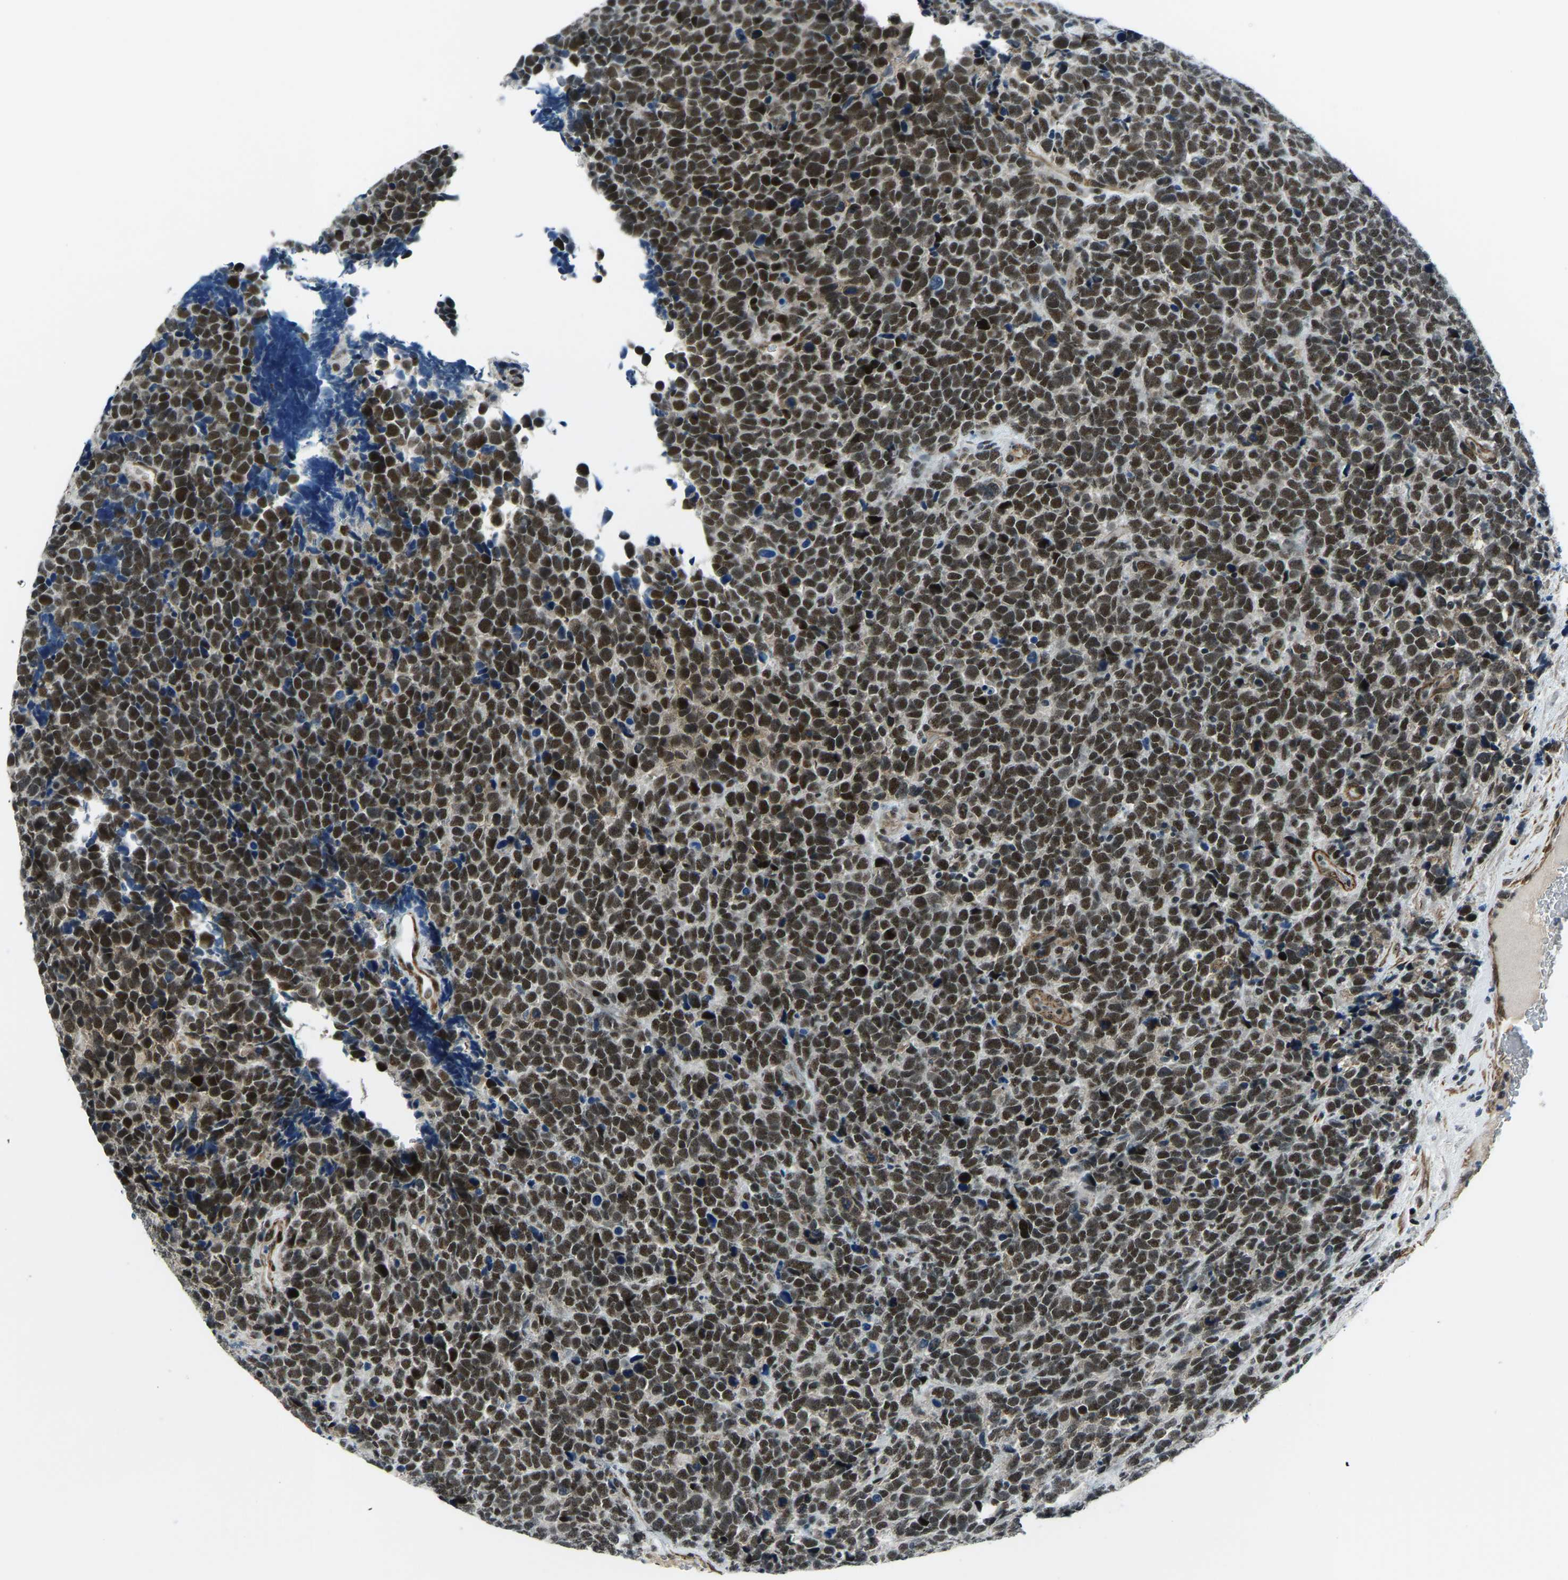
{"staining": {"intensity": "strong", "quantity": ">75%", "location": "nuclear"}, "tissue": "urothelial cancer", "cell_type": "Tumor cells", "image_type": "cancer", "snomed": [{"axis": "morphology", "description": "Urothelial carcinoma, High grade"}, {"axis": "topography", "description": "Urinary bladder"}], "caption": "Strong nuclear expression for a protein is present in about >75% of tumor cells of high-grade urothelial carcinoma using immunohistochemistry.", "gene": "PRCC", "patient": {"sex": "female", "age": 82}}